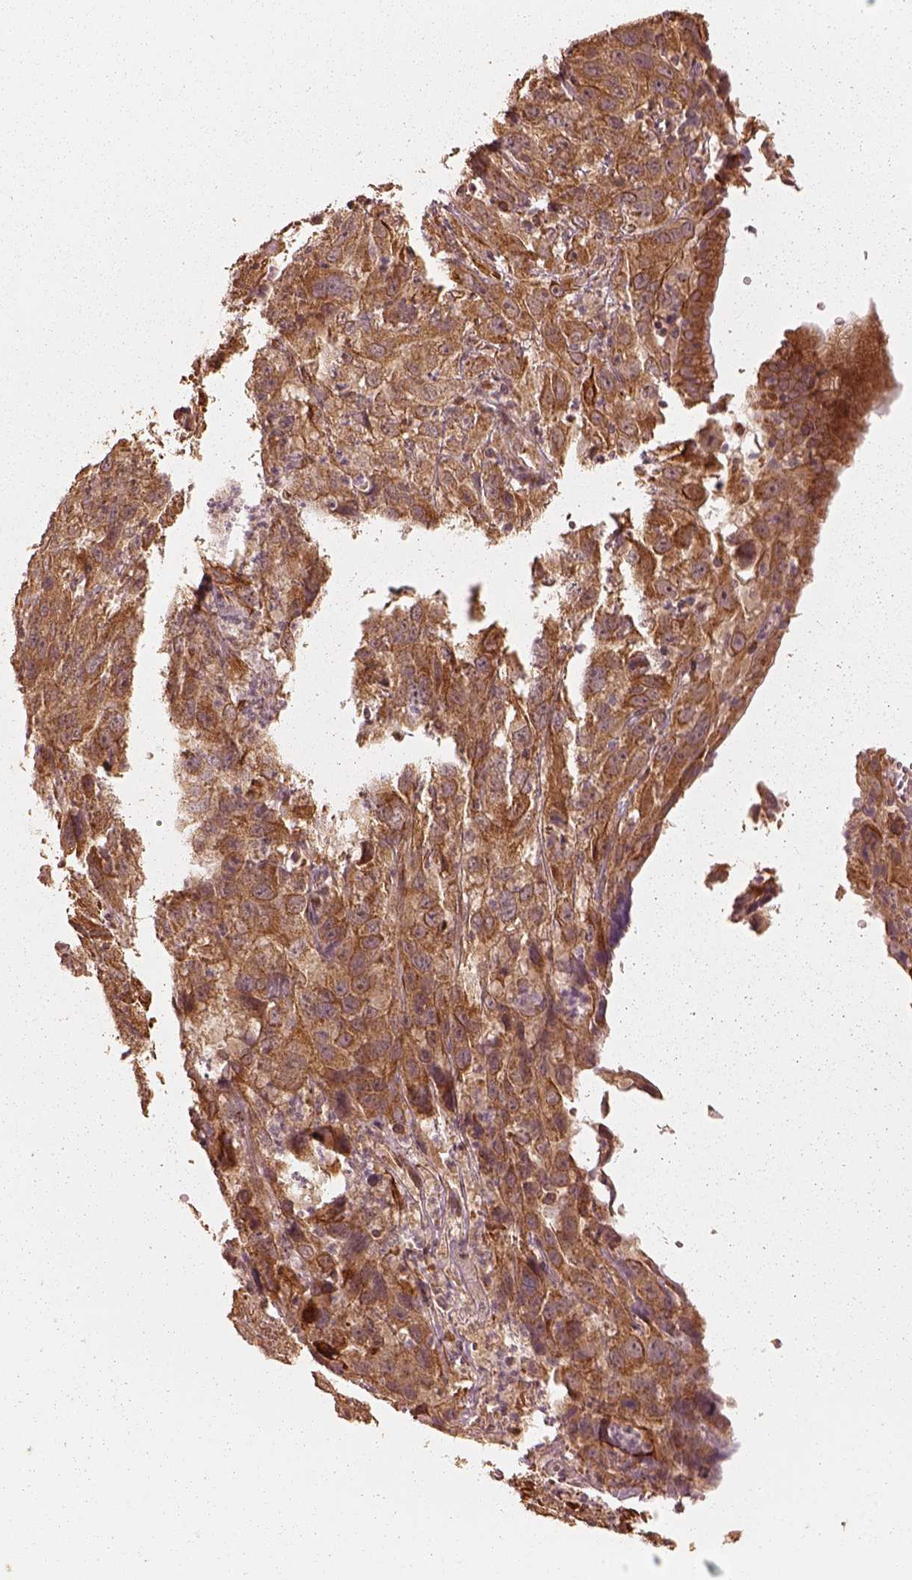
{"staining": {"intensity": "moderate", "quantity": ">75%", "location": "cytoplasmic/membranous"}, "tissue": "cervical cancer", "cell_type": "Tumor cells", "image_type": "cancer", "snomed": [{"axis": "morphology", "description": "Squamous cell carcinoma, NOS"}, {"axis": "topography", "description": "Cervix"}], "caption": "Immunohistochemistry image of human cervical cancer (squamous cell carcinoma) stained for a protein (brown), which demonstrates medium levels of moderate cytoplasmic/membranous positivity in about >75% of tumor cells.", "gene": "DNAJC25", "patient": {"sex": "female", "age": 32}}